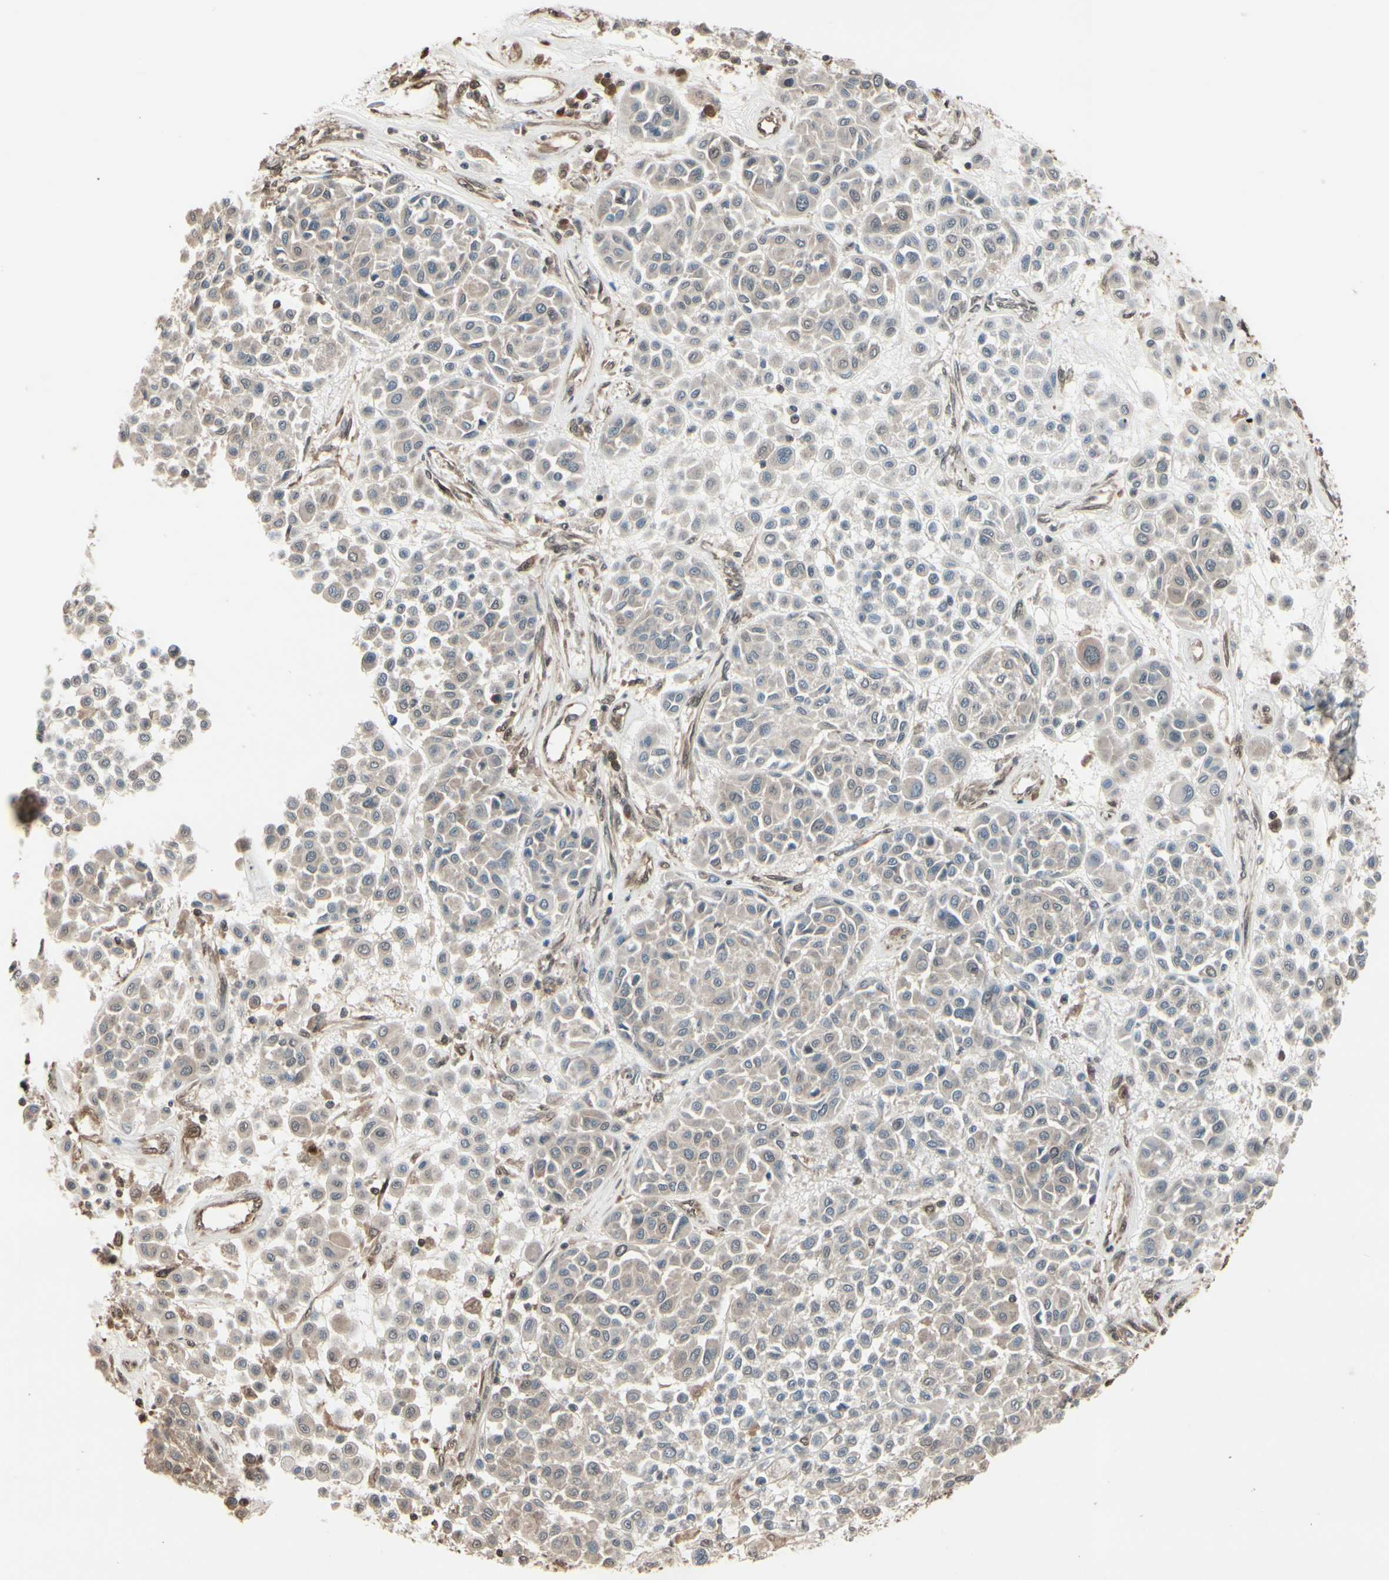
{"staining": {"intensity": "weak", "quantity": ">75%", "location": "cytoplasmic/membranous"}, "tissue": "melanoma", "cell_type": "Tumor cells", "image_type": "cancer", "snomed": [{"axis": "morphology", "description": "Malignant melanoma, Metastatic site"}, {"axis": "topography", "description": "Soft tissue"}], "caption": "Tumor cells reveal weak cytoplasmic/membranous expression in approximately >75% of cells in malignant melanoma (metastatic site). The protein is stained brown, and the nuclei are stained in blue (DAB IHC with brightfield microscopy, high magnification).", "gene": "PNPLA7", "patient": {"sex": "male", "age": 41}}